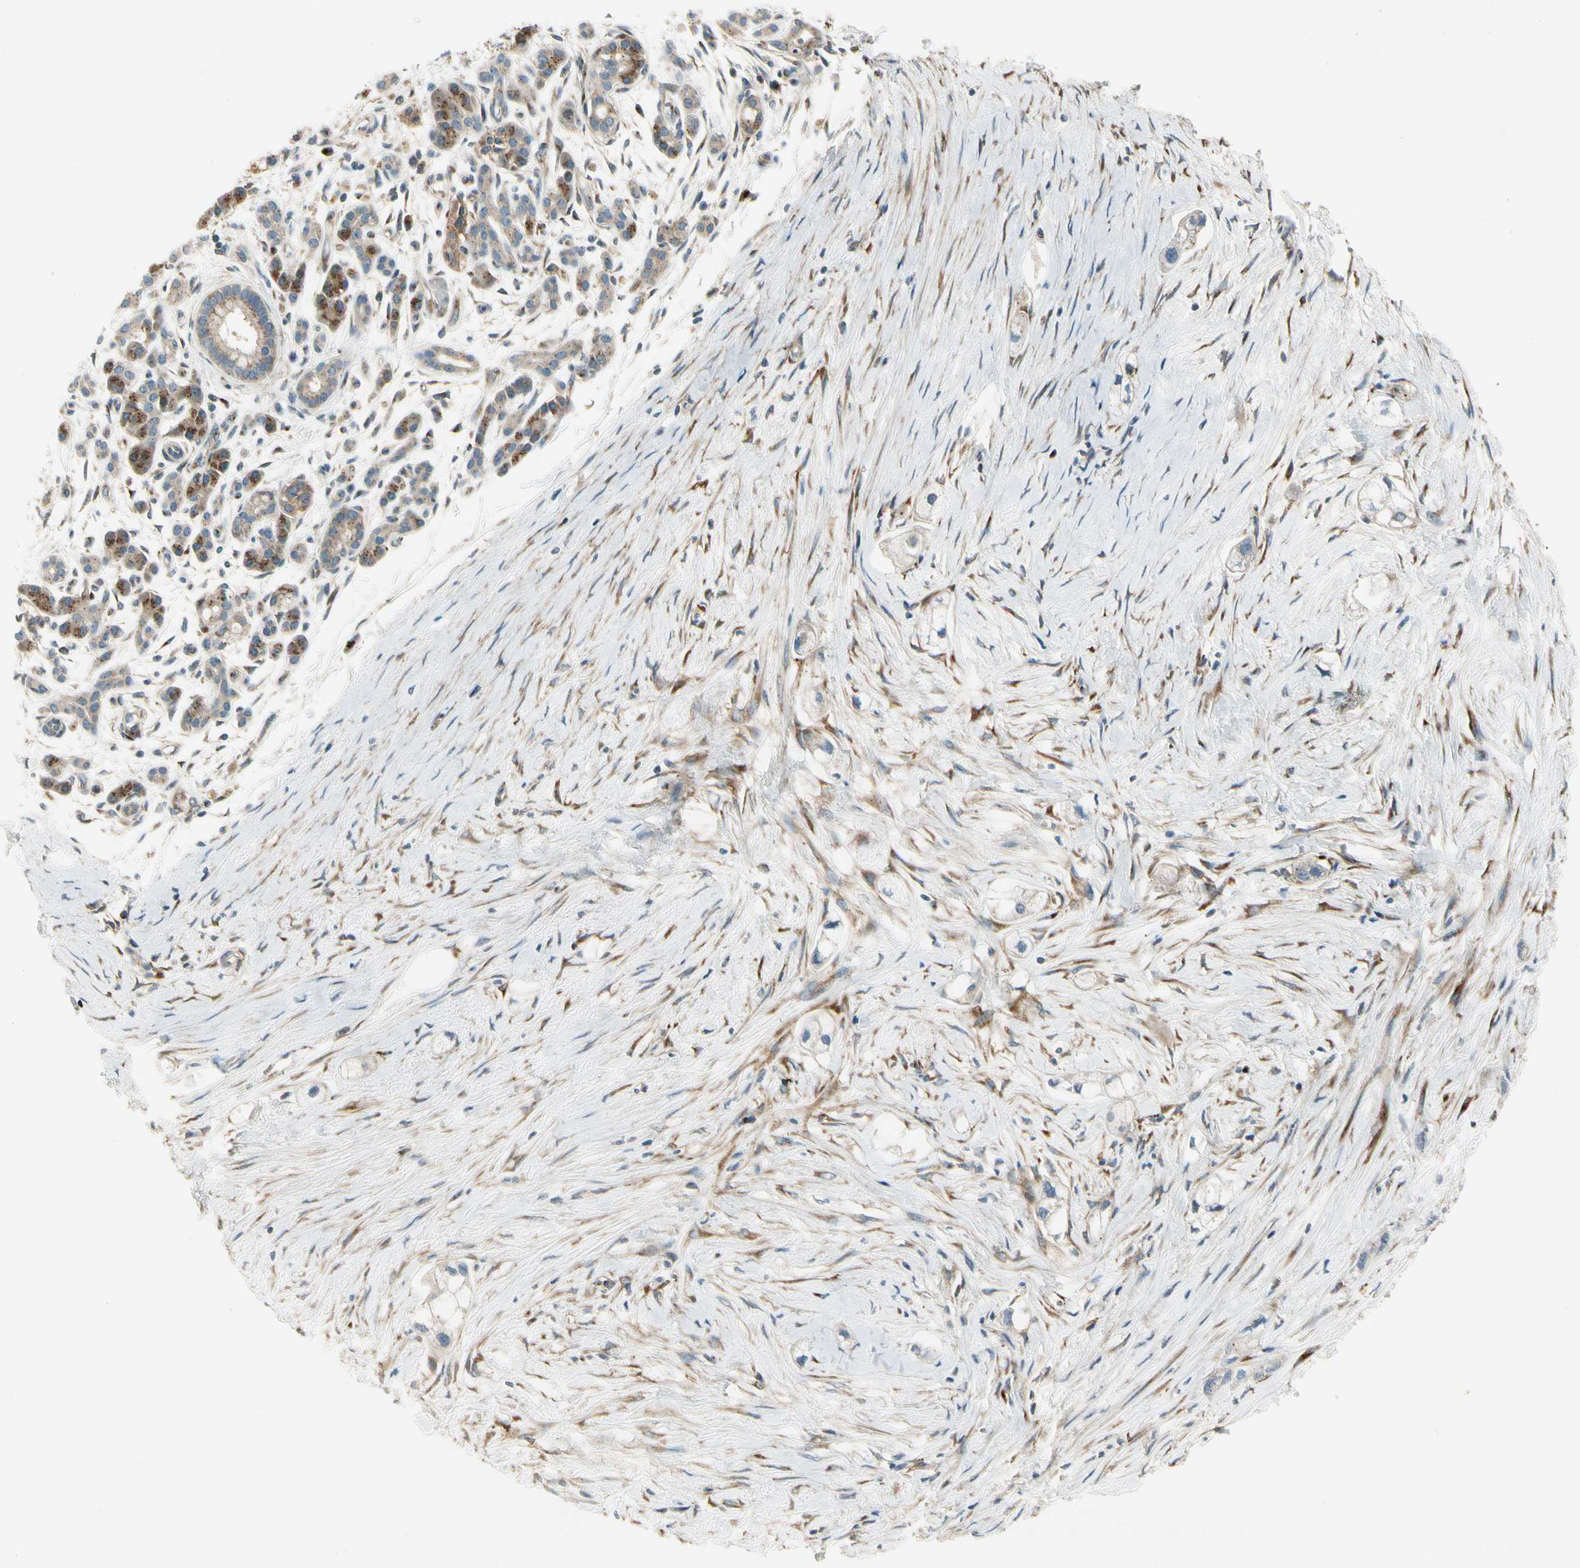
{"staining": {"intensity": "moderate", "quantity": ">75%", "location": "cytoplasmic/membranous"}, "tissue": "pancreatic cancer", "cell_type": "Tumor cells", "image_type": "cancer", "snomed": [{"axis": "morphology", "description": "Adenocarcinoma, NOS"}, {"axis": "topography", "description": "Pancreas"}], "caption": "Protein staining of pancreatic cancer (adenocarcinoma) tissue shows moderate cytoplasmic/membranous expression in about >75% of tumor cells.", "gene": "MANSC1", "patient": {"sex": "male", "age": 74}}